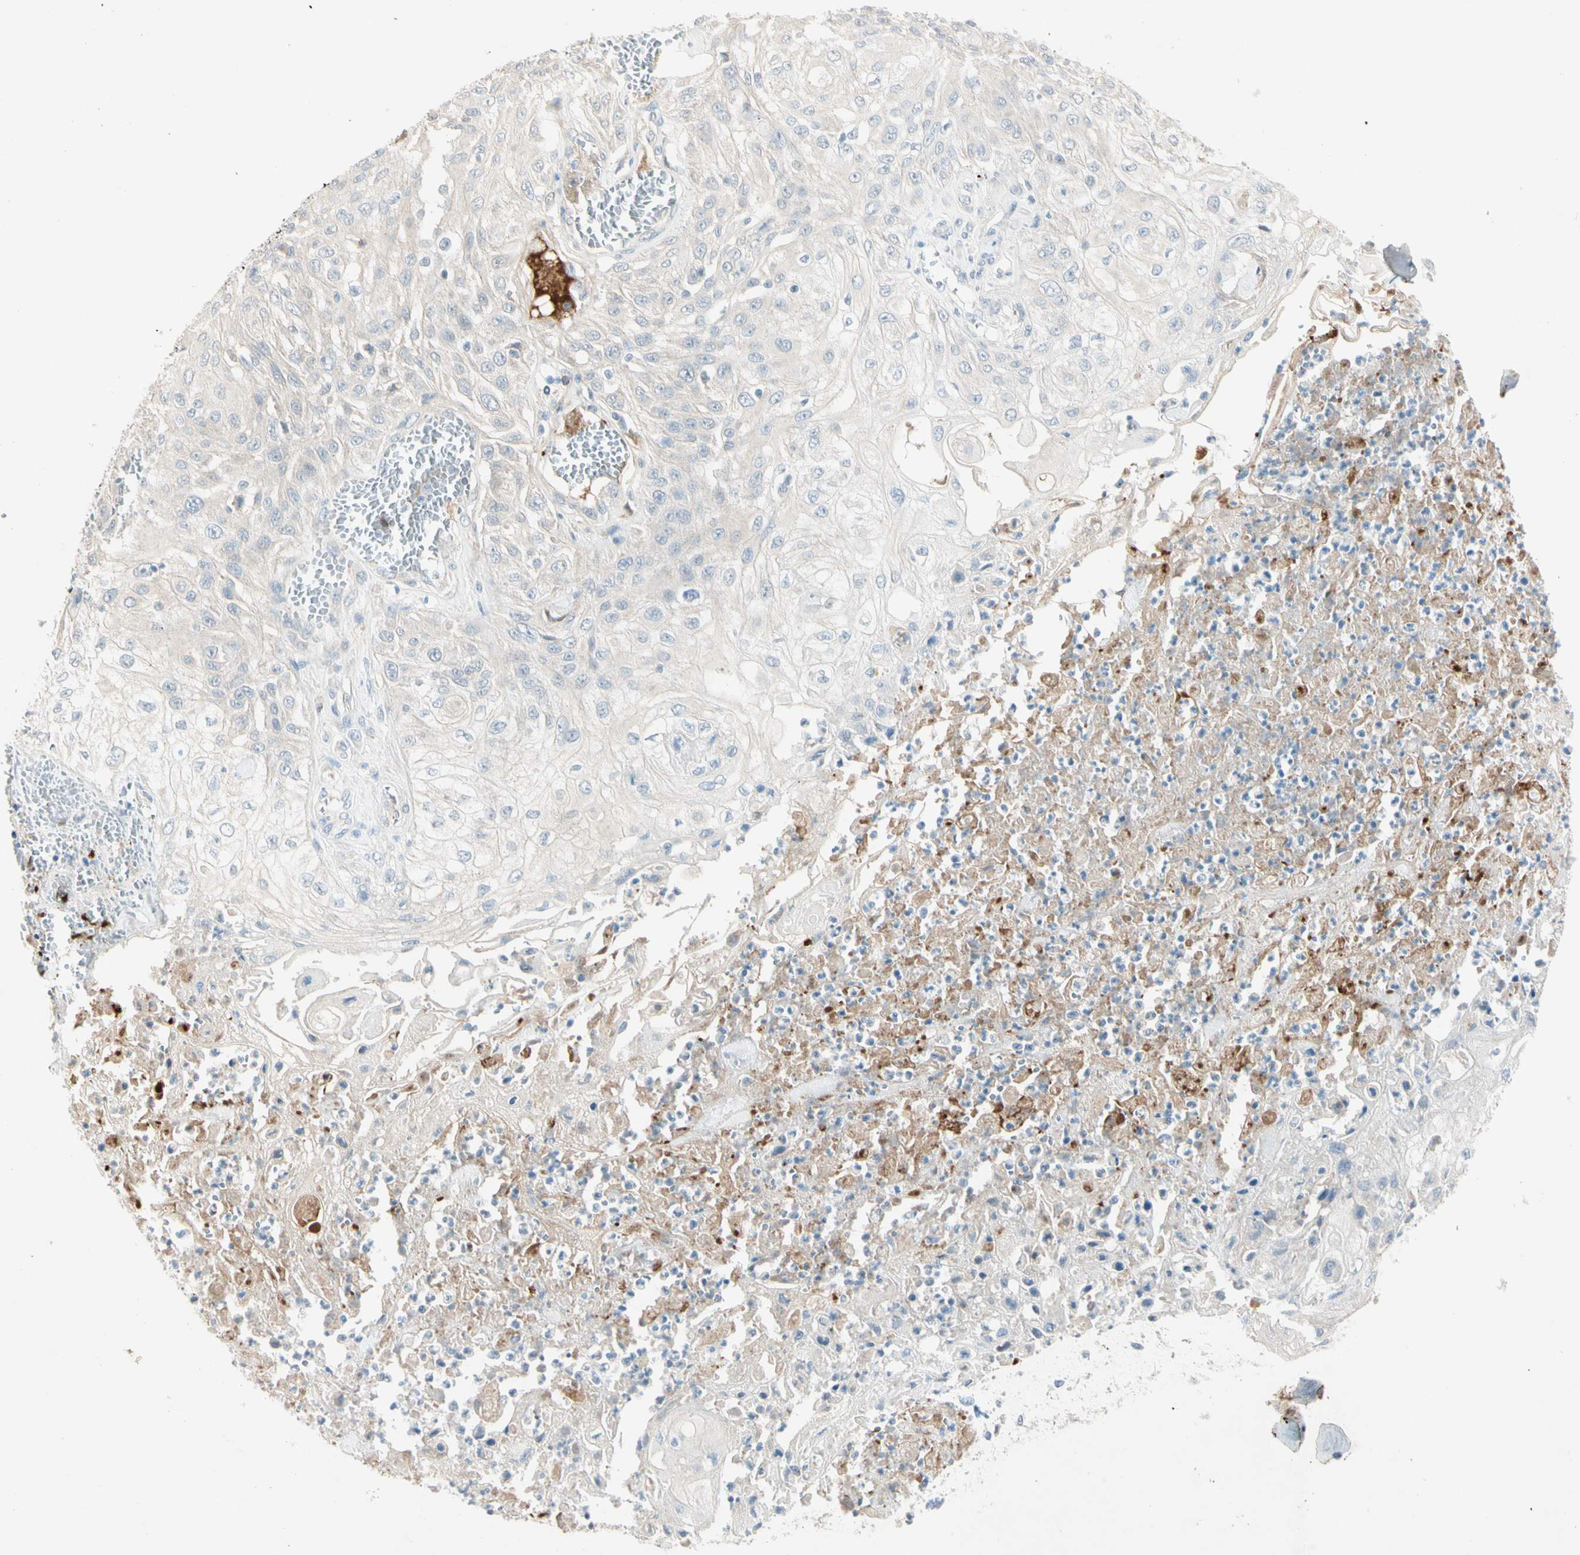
{"staining": {"intensity": "negative", "quantity": "none", "location": "none"}, "tissue": "skin cancer", "cell_type": "Tumor cells", "image_type": "cancer", "snomed": [{"axis": "morphology", "description": "Squamous cell carcinoma, NOS"}, {"axis": "morphology", "description": "Squamous cell carcinoma, metastatic, NOS"}, {"axis": "topography", "description": "Skin"}, {"axis": "topography", "description": "Lymph node"}], "caption": "A high-resolution histopathology image shows immunohistochemistry staining of skin cancer (squamous cell carcinoma), which displays no significant positivity in tumor cells.", "gene": "SERPIND1", "patient": {"sex": "male", "age": 75}}